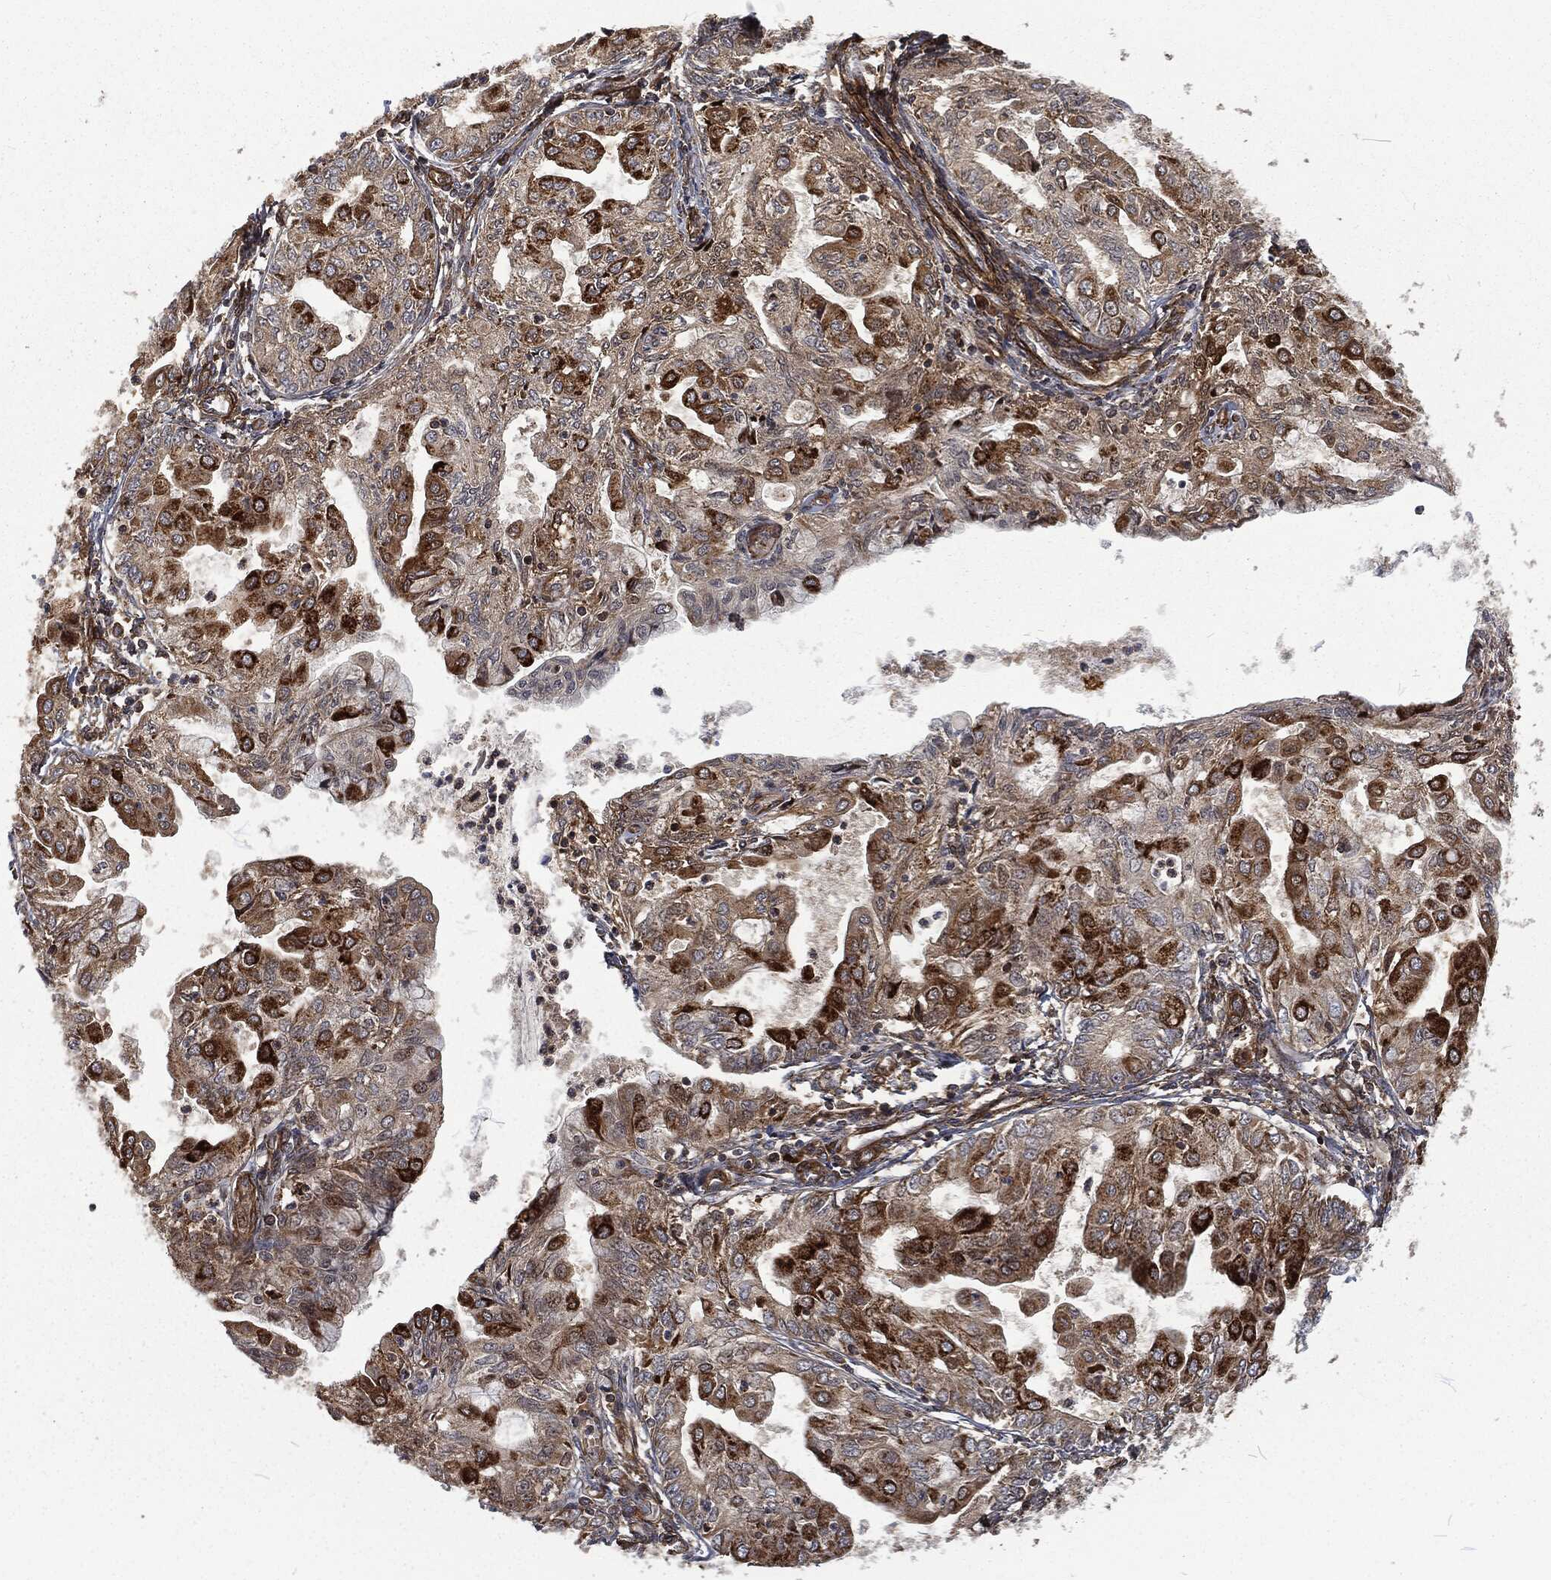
{"staining": {"intensity": "strong", "quantity": "<25%", "location": "cytoplasmic/membranous"}, "tissue": "endometrial cancer", "cell_type": "Tumor cells", "image_type": "cancer", "snomed": [{"axis": "morphology", "description": "Adenocarcinoma, NOS"}, {"axis": "topography", "description": "Endometrium"}], "caption": "A photomicrograph of endometrial adenocarcinoma stained for a protein demonstrates strong cytoplasmic/membranous brown staining in tumor cells.", "gene": "RFTN1", "patient": {"sex": "female", "age": 68}}